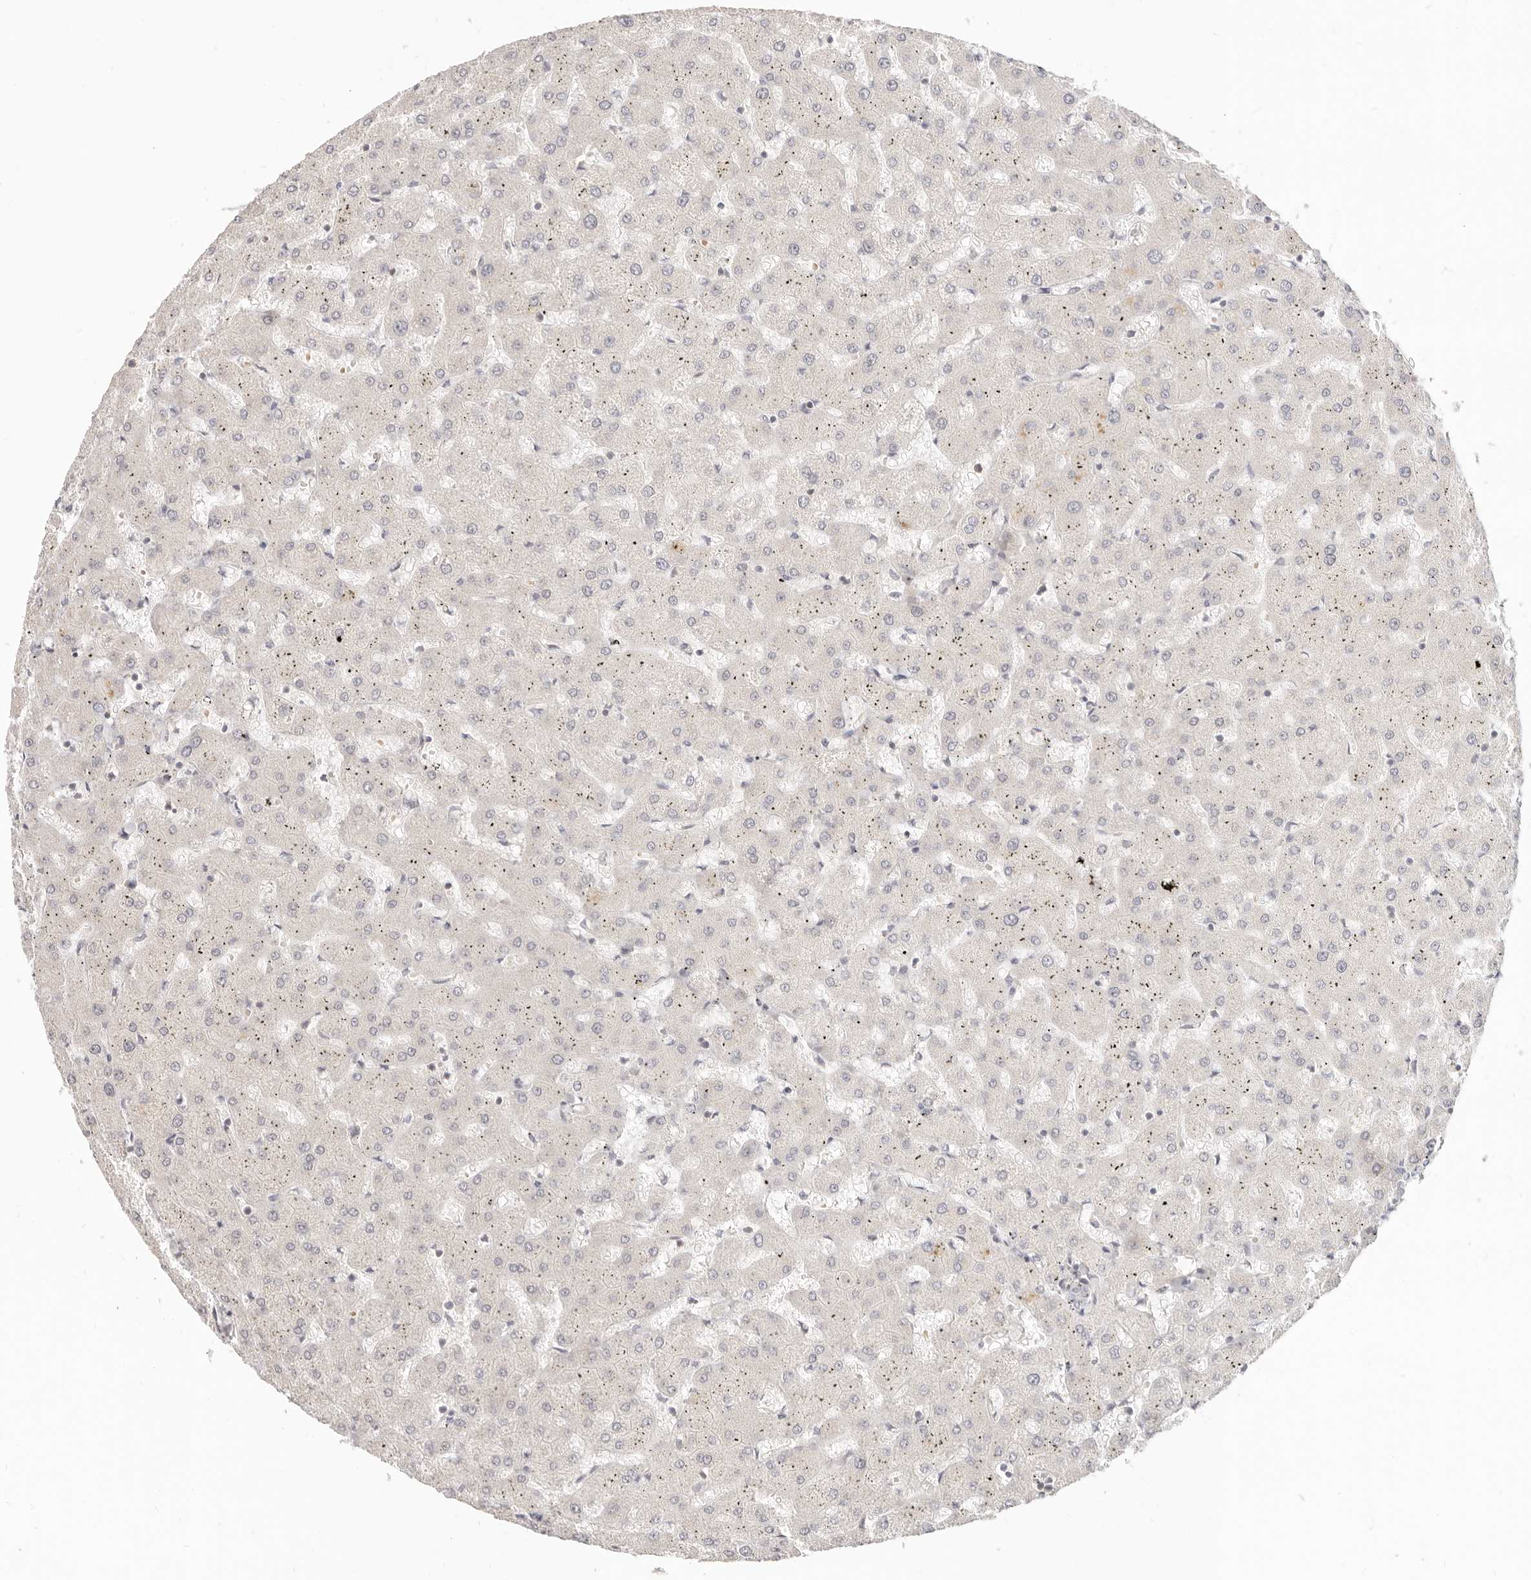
{"staining": {"intensity": "negative", "quantity": "none", "location": "none"}, "tissue": "liver", "cell_type": "Cholangiocytes", "image_type": "normal", "snomed": [{"axis": "morphology", "description": "Normal tissue, NOS"}, {"axis": "topography", "description": "Liver"}], "caption": "High magnification brightfield microscopy of normal liver stained with DAB (brown) and counterstained with hematoxylin (blue): cholangiocytes show no significant positivity. Nuclei are stained in blue.", "gene": "LTB4R2", "patient": {"sex": "female", "age": 63}}